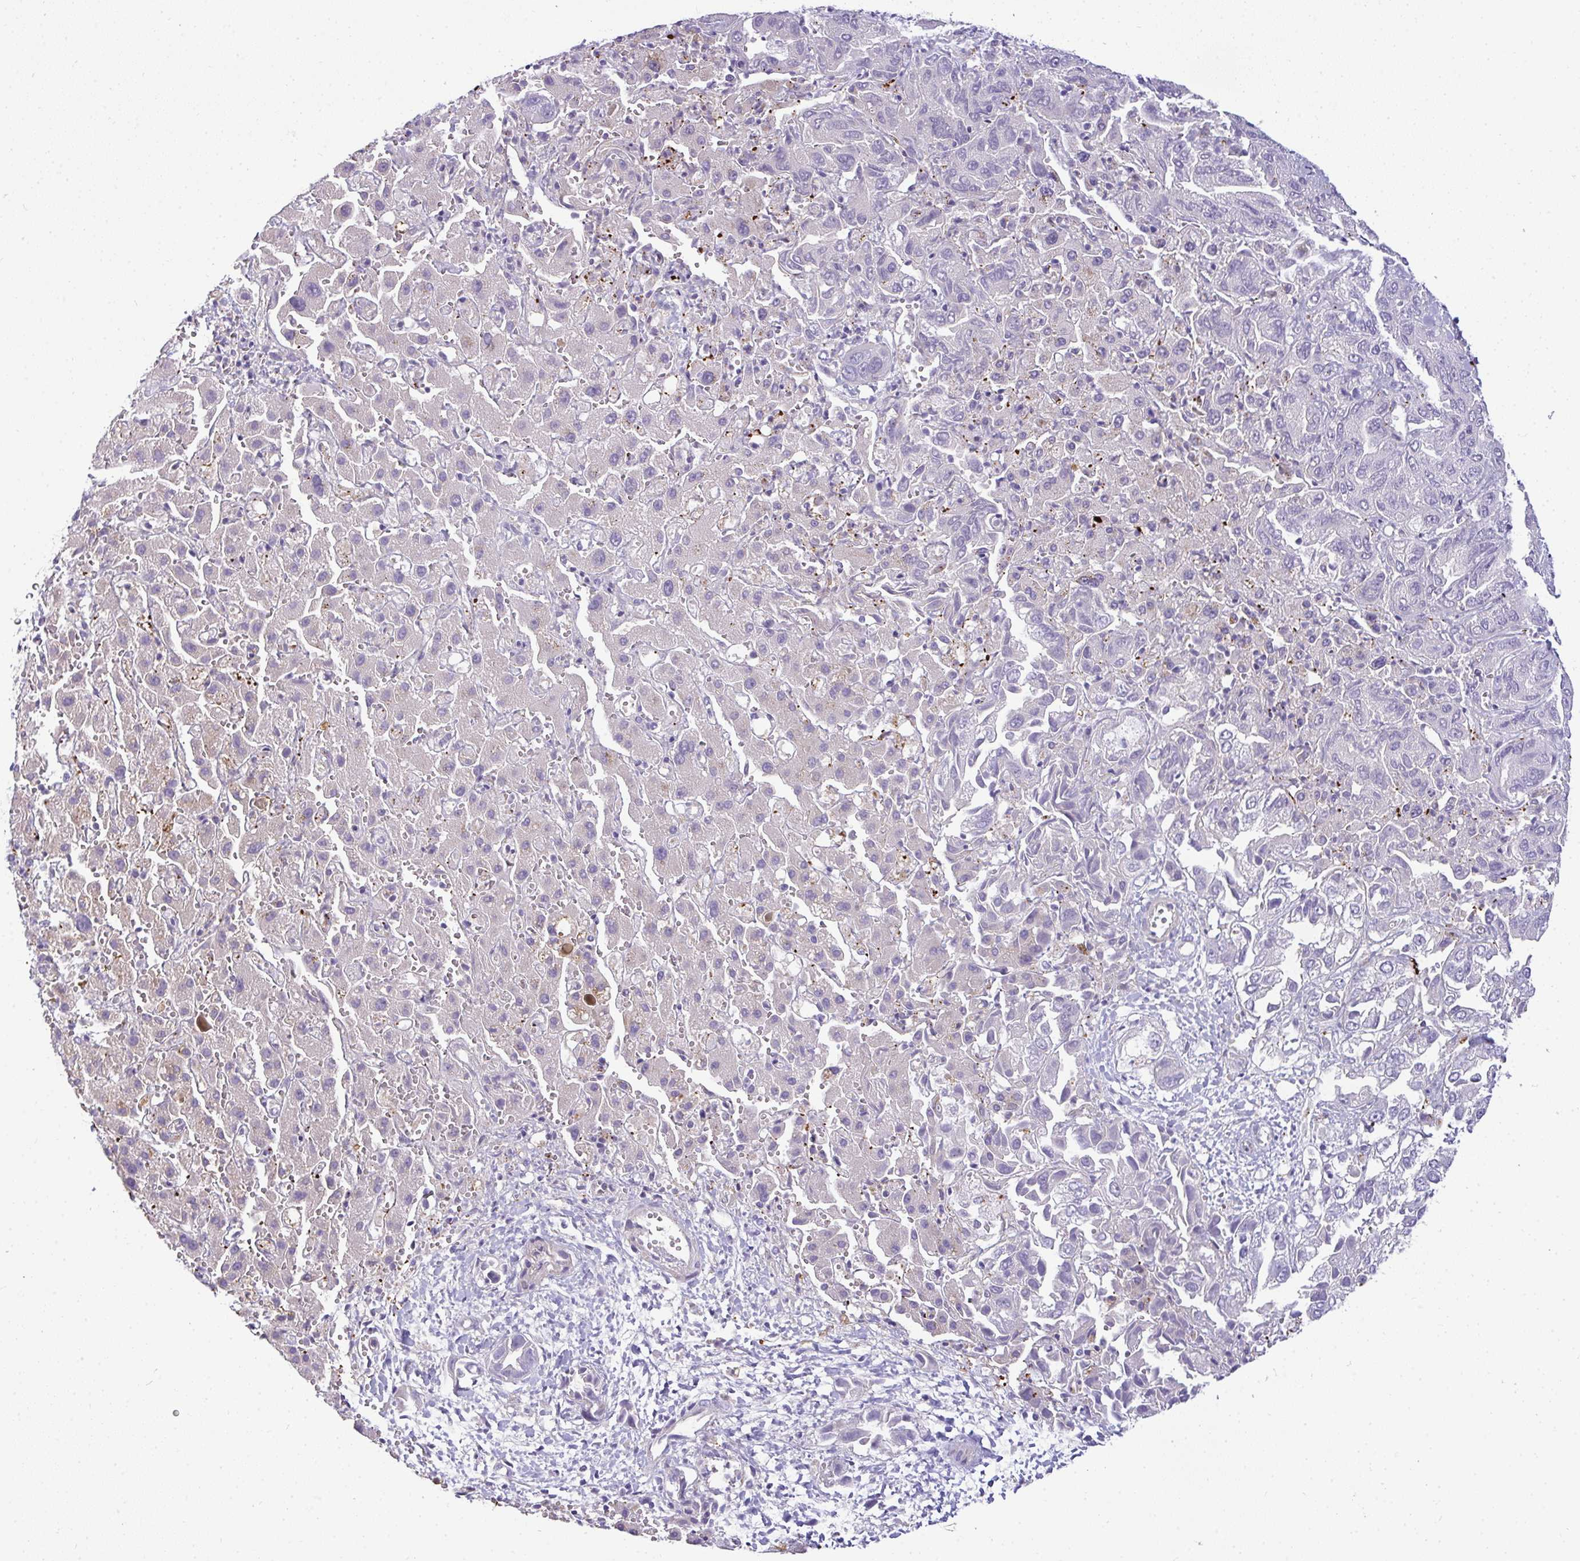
{"staining": {"intensity": "negative", "quantity": "none", "location": "none"}, "tissue": "liver cancer", "cell_type": "Tumor cells", "image_type": "cancer", "snomed": [{"axis": "morphology", "description": "Cholangiocarcinoma"}, {"axis": "topography", "description": "Liver"}], "caption": "Tumor cells are negative for protein expression in human cholangiocarcinoma (liver).", "gene": "SRRM4", "patient": {"sex": "female", "age": 52}}